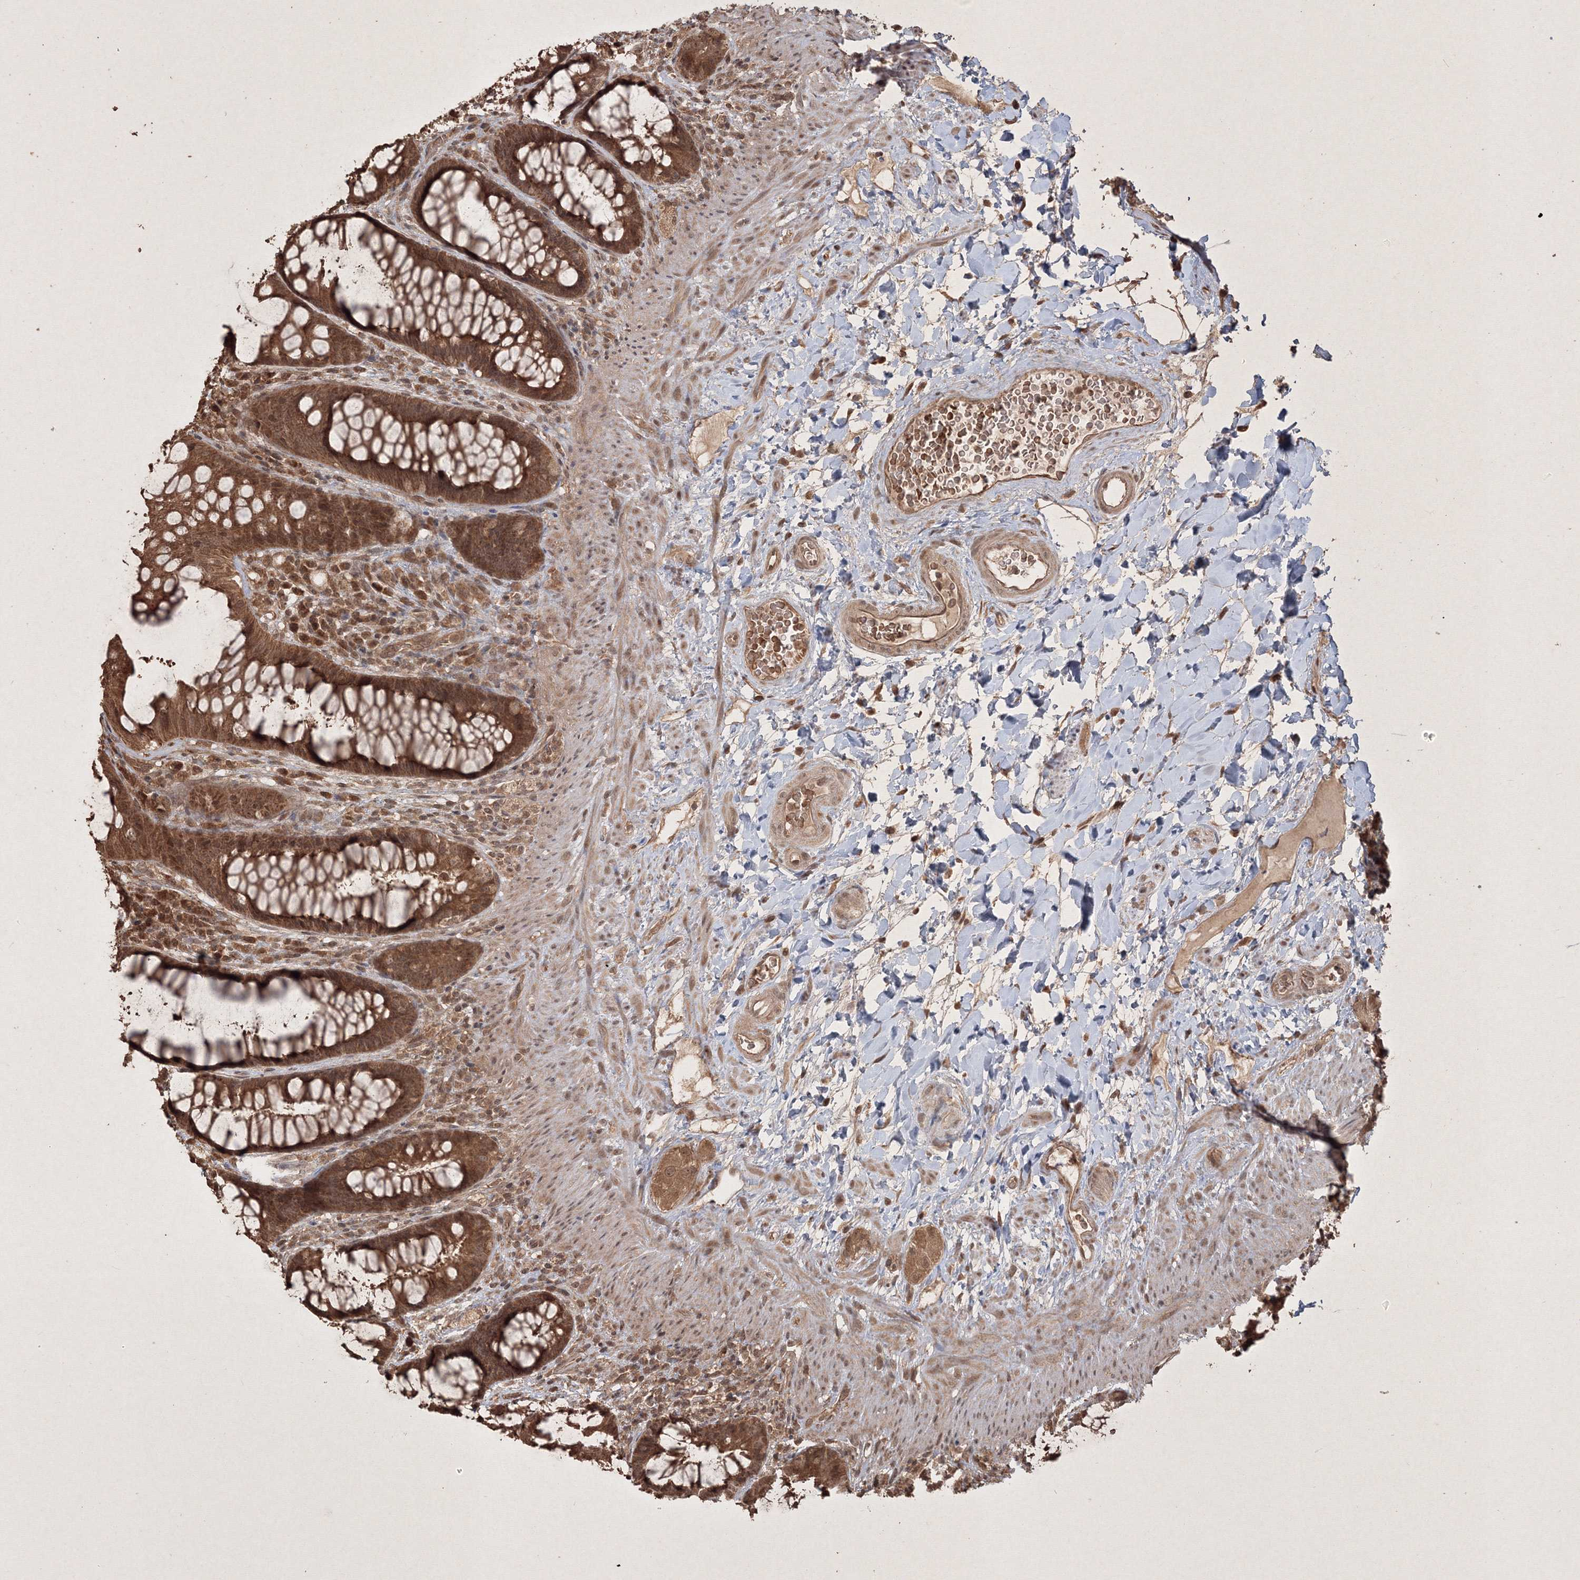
{"staining": {"intensity": "moderate", "quantity": ">75%", "location": "cytoplasmic/membranous,nuclear"}, "tissue": "rectum", "cell_type": "Glandular cells", "image_type": "normal", "snomed": [{"axis": "morphology", "description": "Normal tissue, NOS"}, {"axis": "topography", "description": "Rectum"}], "caption": "Glandular cells show medium levels of moderate cytoplasmic/membranous,nuclear positivity in about >75% of cells in unremarkable human rectum. (Brightfield microscopy of DAB IHC at high magnification).", "gene": "PELI3", "patient": {"sex": "female", "age": 46}}